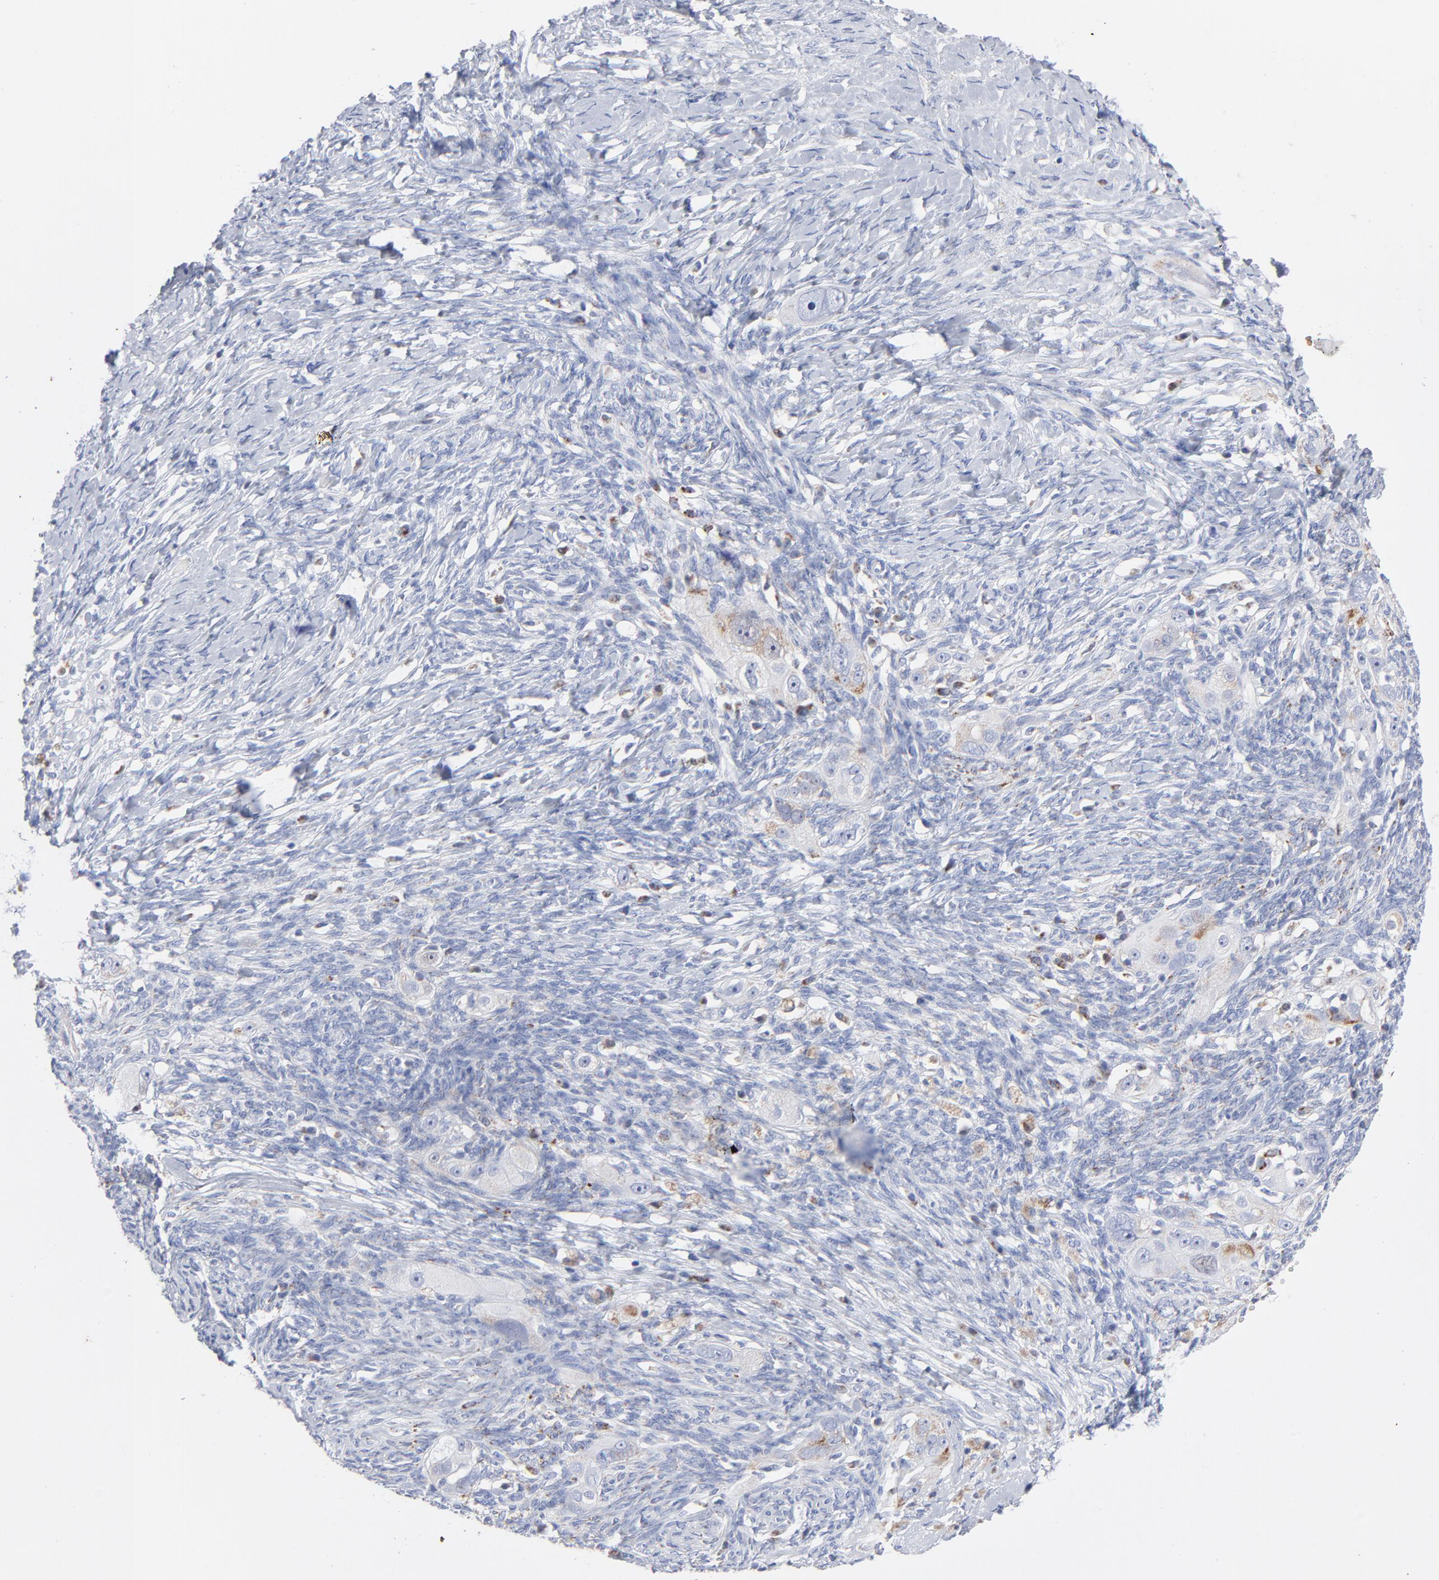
{"staining": {"intensity": "negative", "quantity": "none", "location": "none"}, "tissue": "ovarian cancer", "cell_type": "Tumor cells", "image_type": "cancer", "snomed": [{"axis": "morphology", "description": "Normal tissue, NOS"}, {"axis": "morphology", "description": "Cystadenocarcinoma, serous, NOS"}, {"axis": "topography", "description": "Ovary"}], "caption": "An image of ovarian serous cystadenocarcinoma stained for a protein displays no brown staining in tumor cells.", "gene": "CHCHD10", "patient": {"sex": "female", "age": 62}}